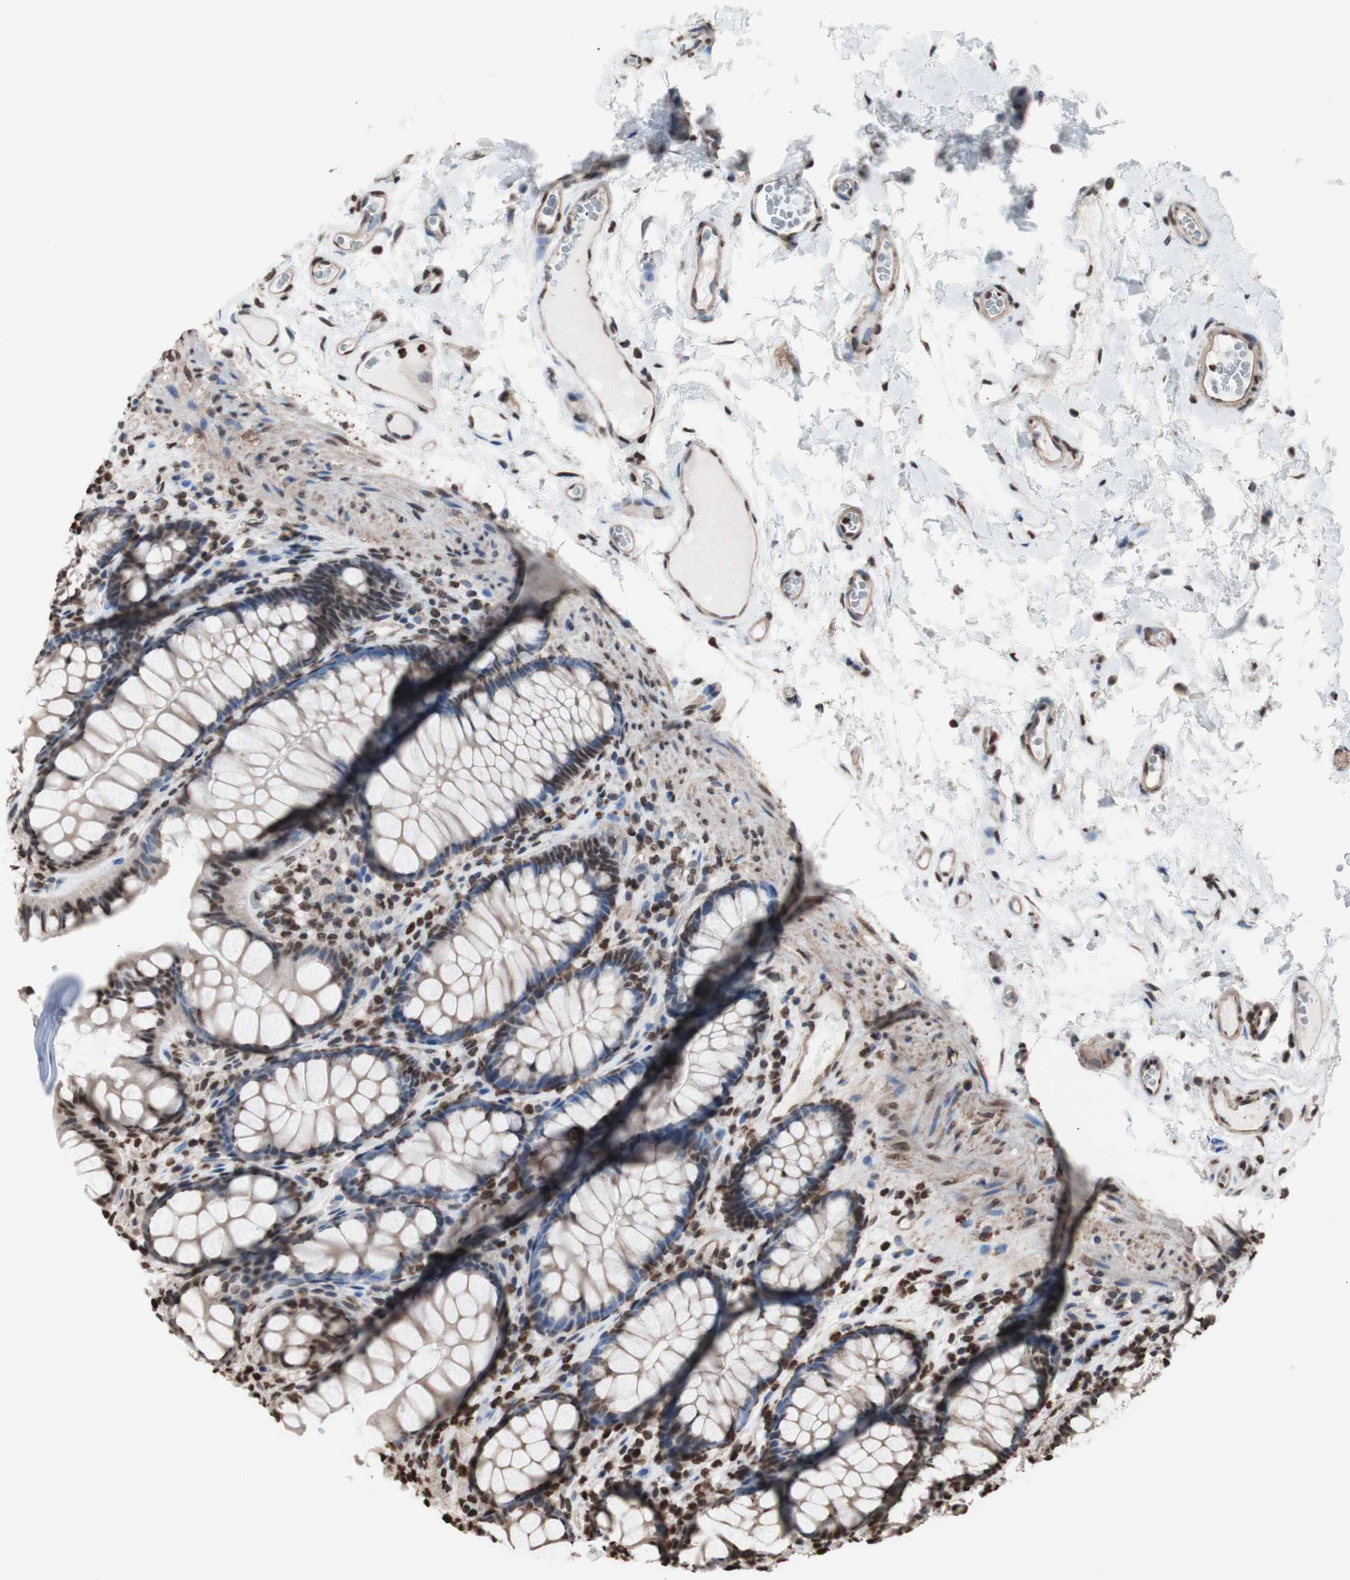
{"staining": {"intensity": "moderate", "quantity": ">75%", "location": "nuclear"}, "tissue": "colon", "cell_type": "Endothelial cells", "image_type": "normal", "snomed": [{"axis": "morphology", "description": "Normal tissue, NOS"}, {"axis": "topography", "description": "Colon"}], "caption": "Immunohistochemical staining of benign colon exhibits medium levels of moderate nuclear expression in approximately >75% of endothelial cells. (DAB IHC, brown staining for protein, blue staining for nuclei).", "gene": "SNAI2", "patient": {"sex": "female", "age": 55}}